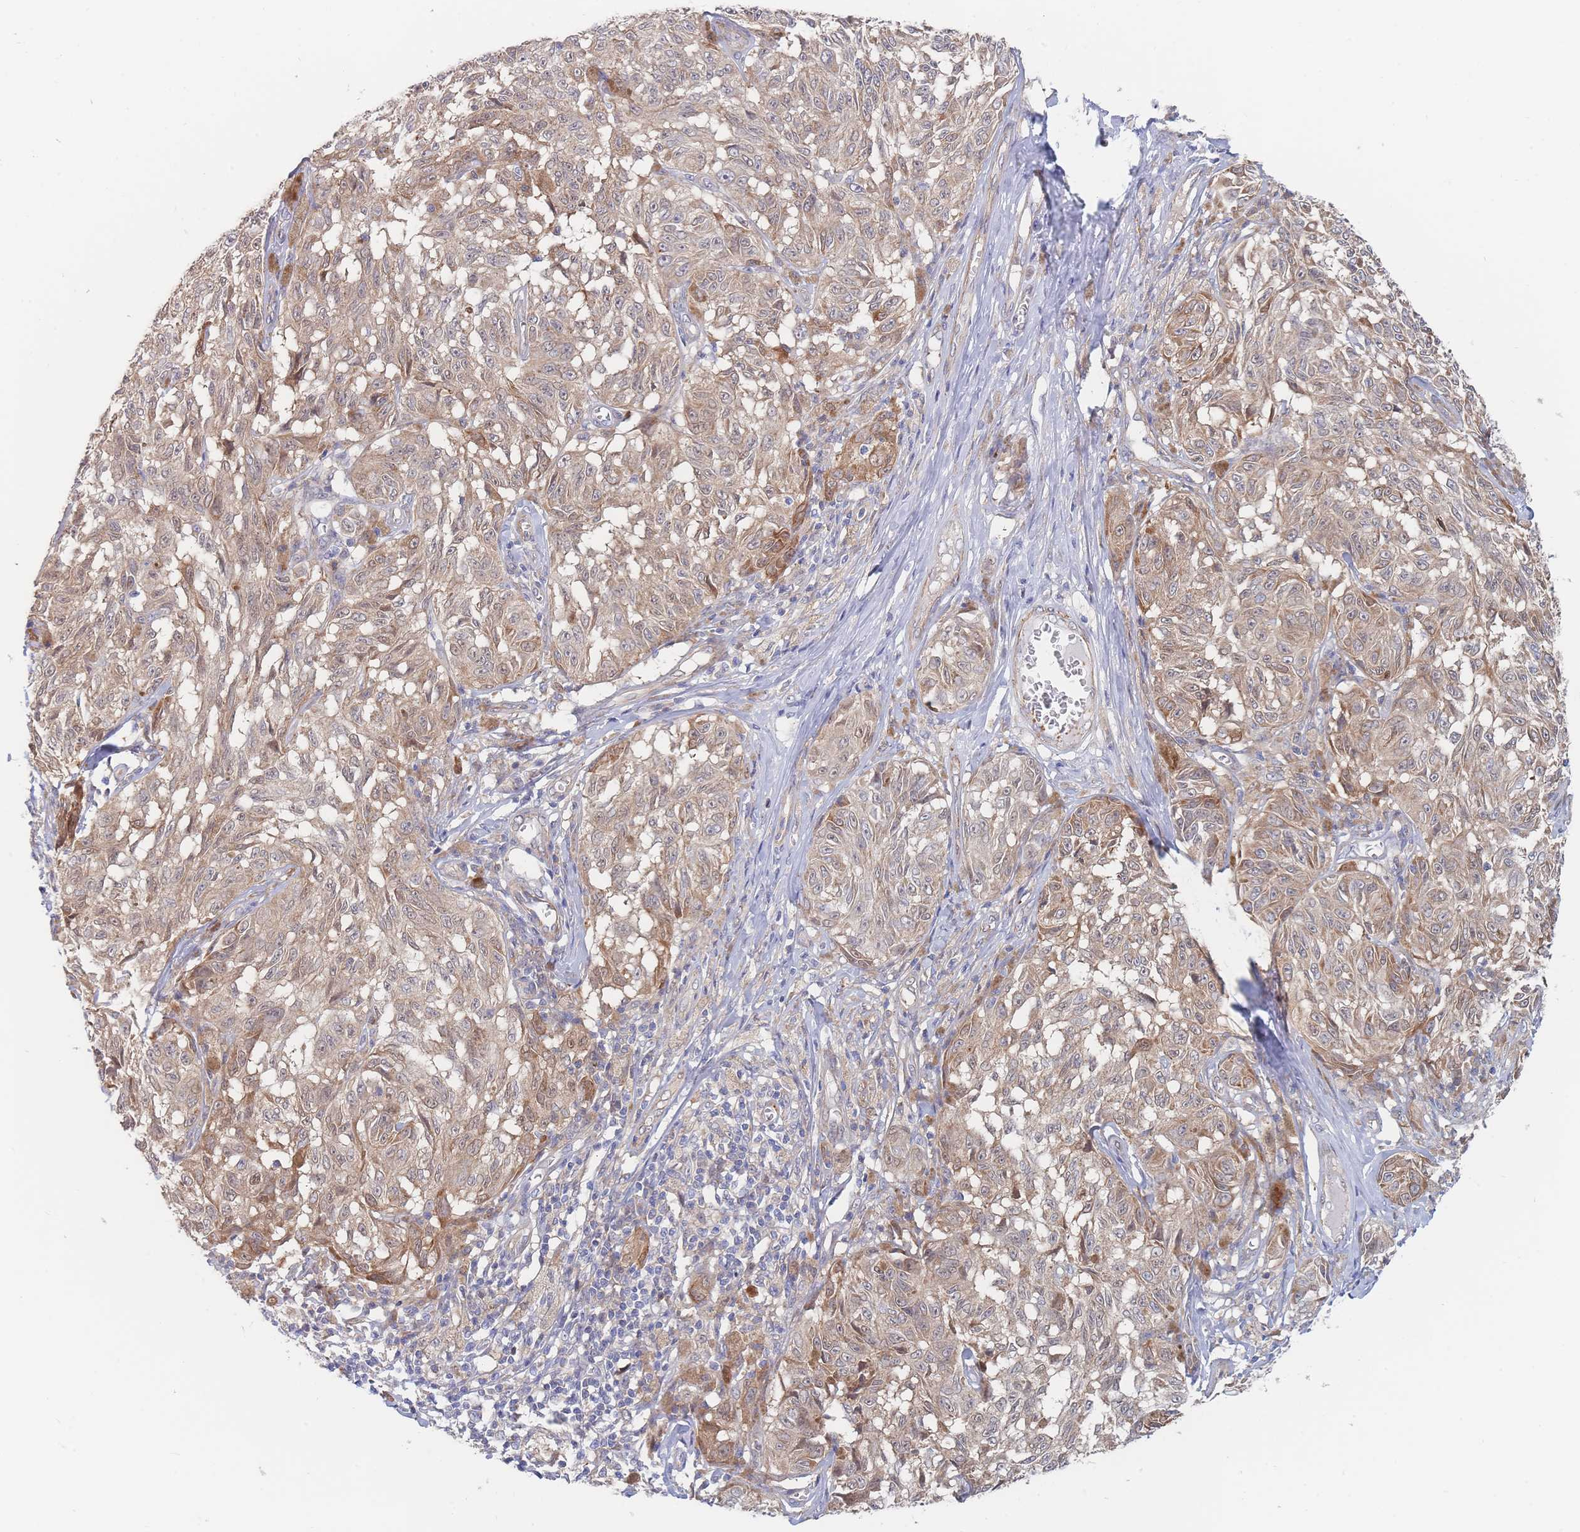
{"staining": {"intensity": "weak", "quantity": ">75%", "location": "cytoplasmic/membranous"}, "tissue": "melanoma", "cell_type": "Tumor cells", "image_type": "cancer", "snomed": [{"axis": "morphology", "description": "Malignant melanoma, NOS"}, {"axis": "topography", "description": "Skin"}], "caption": "Weak cytoplasmic/membranous protein expression is seen in approximately >75% of tumor cells in malignant melanoma.", "gene": "G6PC1", "patient": {"sex": "male", "age": 68}}